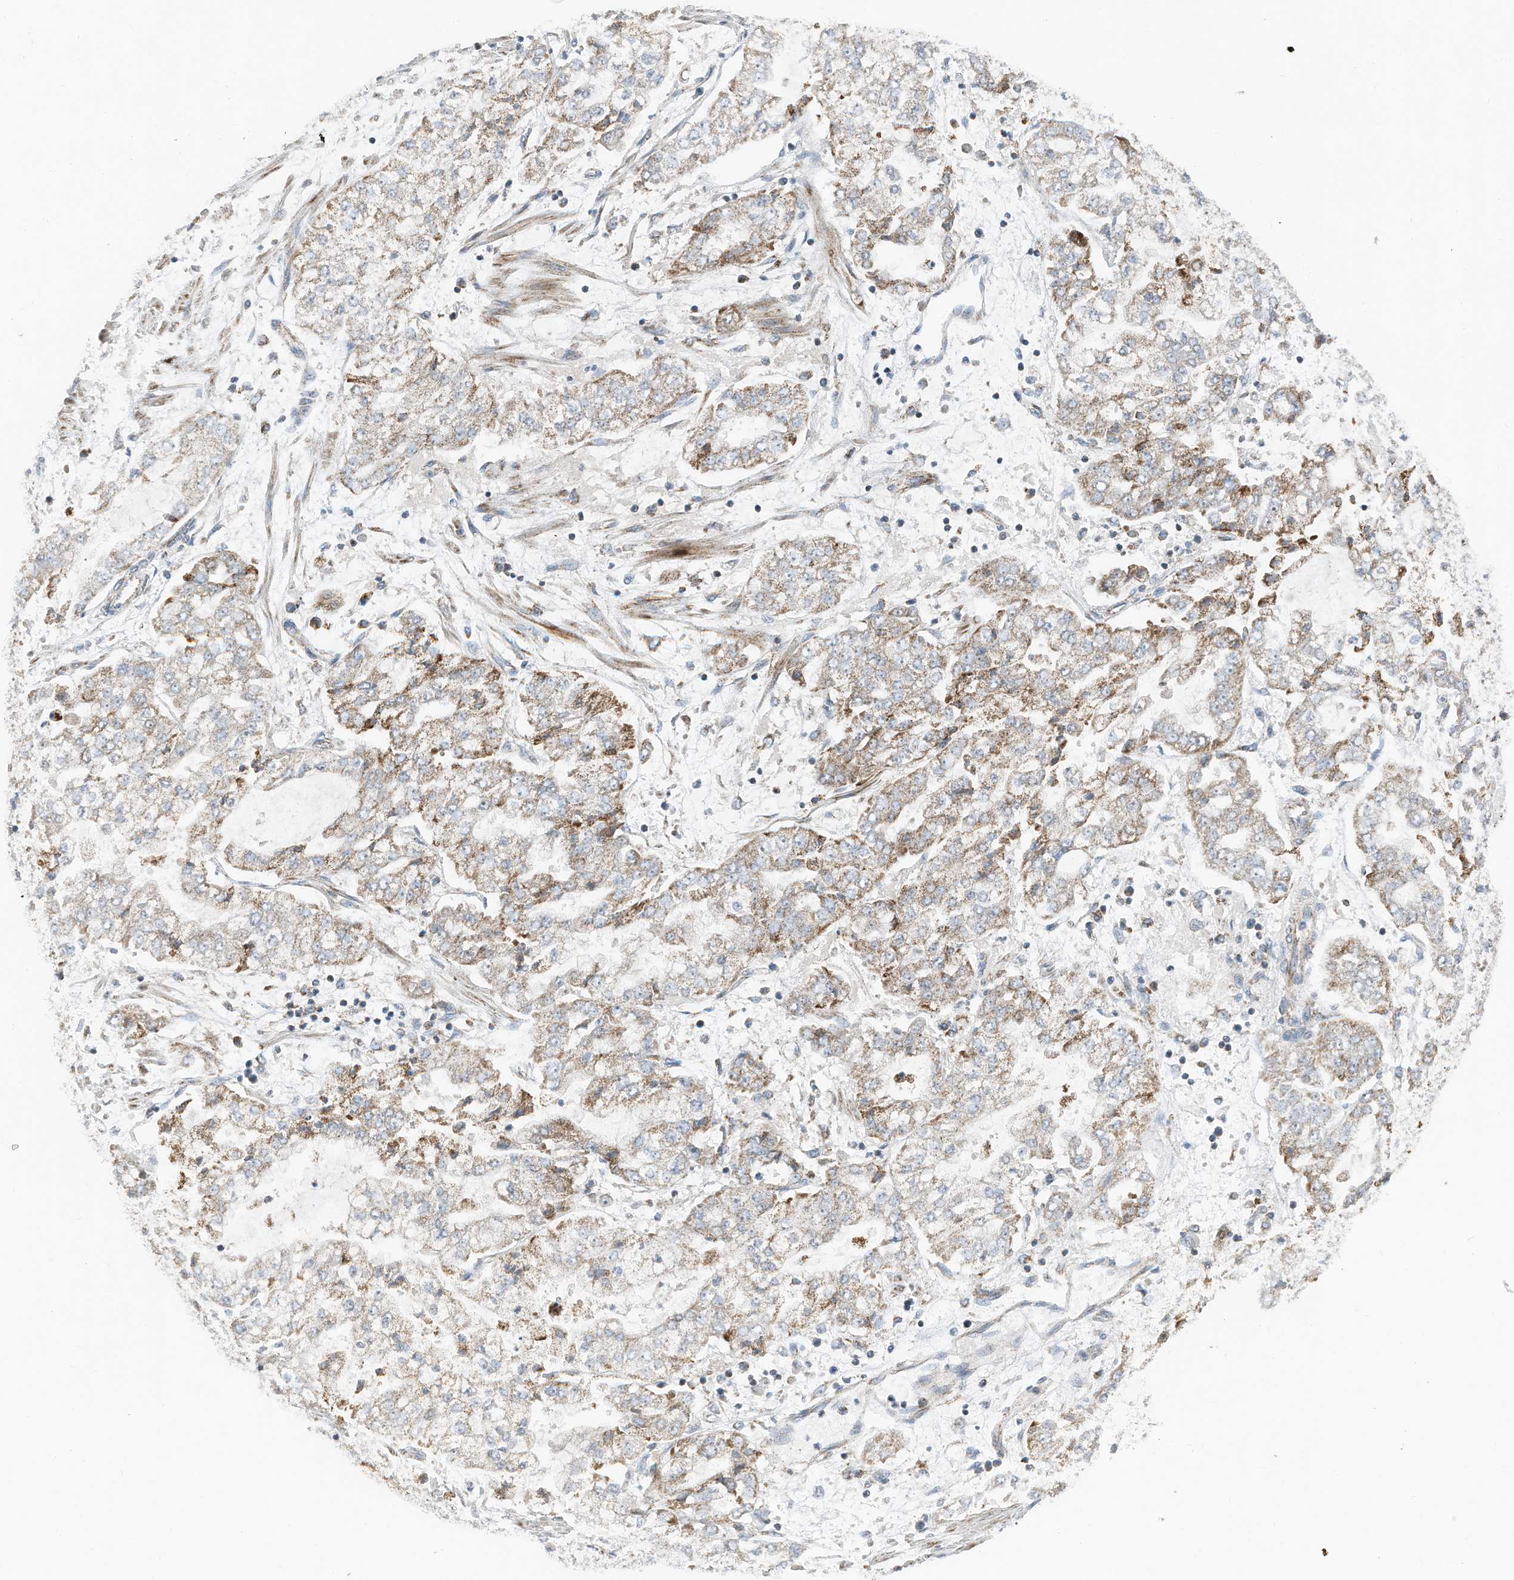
{"staining": {"intensity": "moderate", "quantity": "25%-75%", "location": "cytoplasmic/membranous"}, "tissue": "stomach cancer", "cell_type": "Tumor cells", "image_type": "cancer", "snomed": [{"axis": "morphology", "description": "Adenocarcinoma, NOS"}, {"axis": "topography", "description": "Stomach"}], "caption": "A brown stain highlights moderate cytoplasmic/membranous expression of a protein in human adenocarcinoma (stomach) tumor cells.", "gene": "RMND1", "patient": {"sex": "male", "age": 76}}